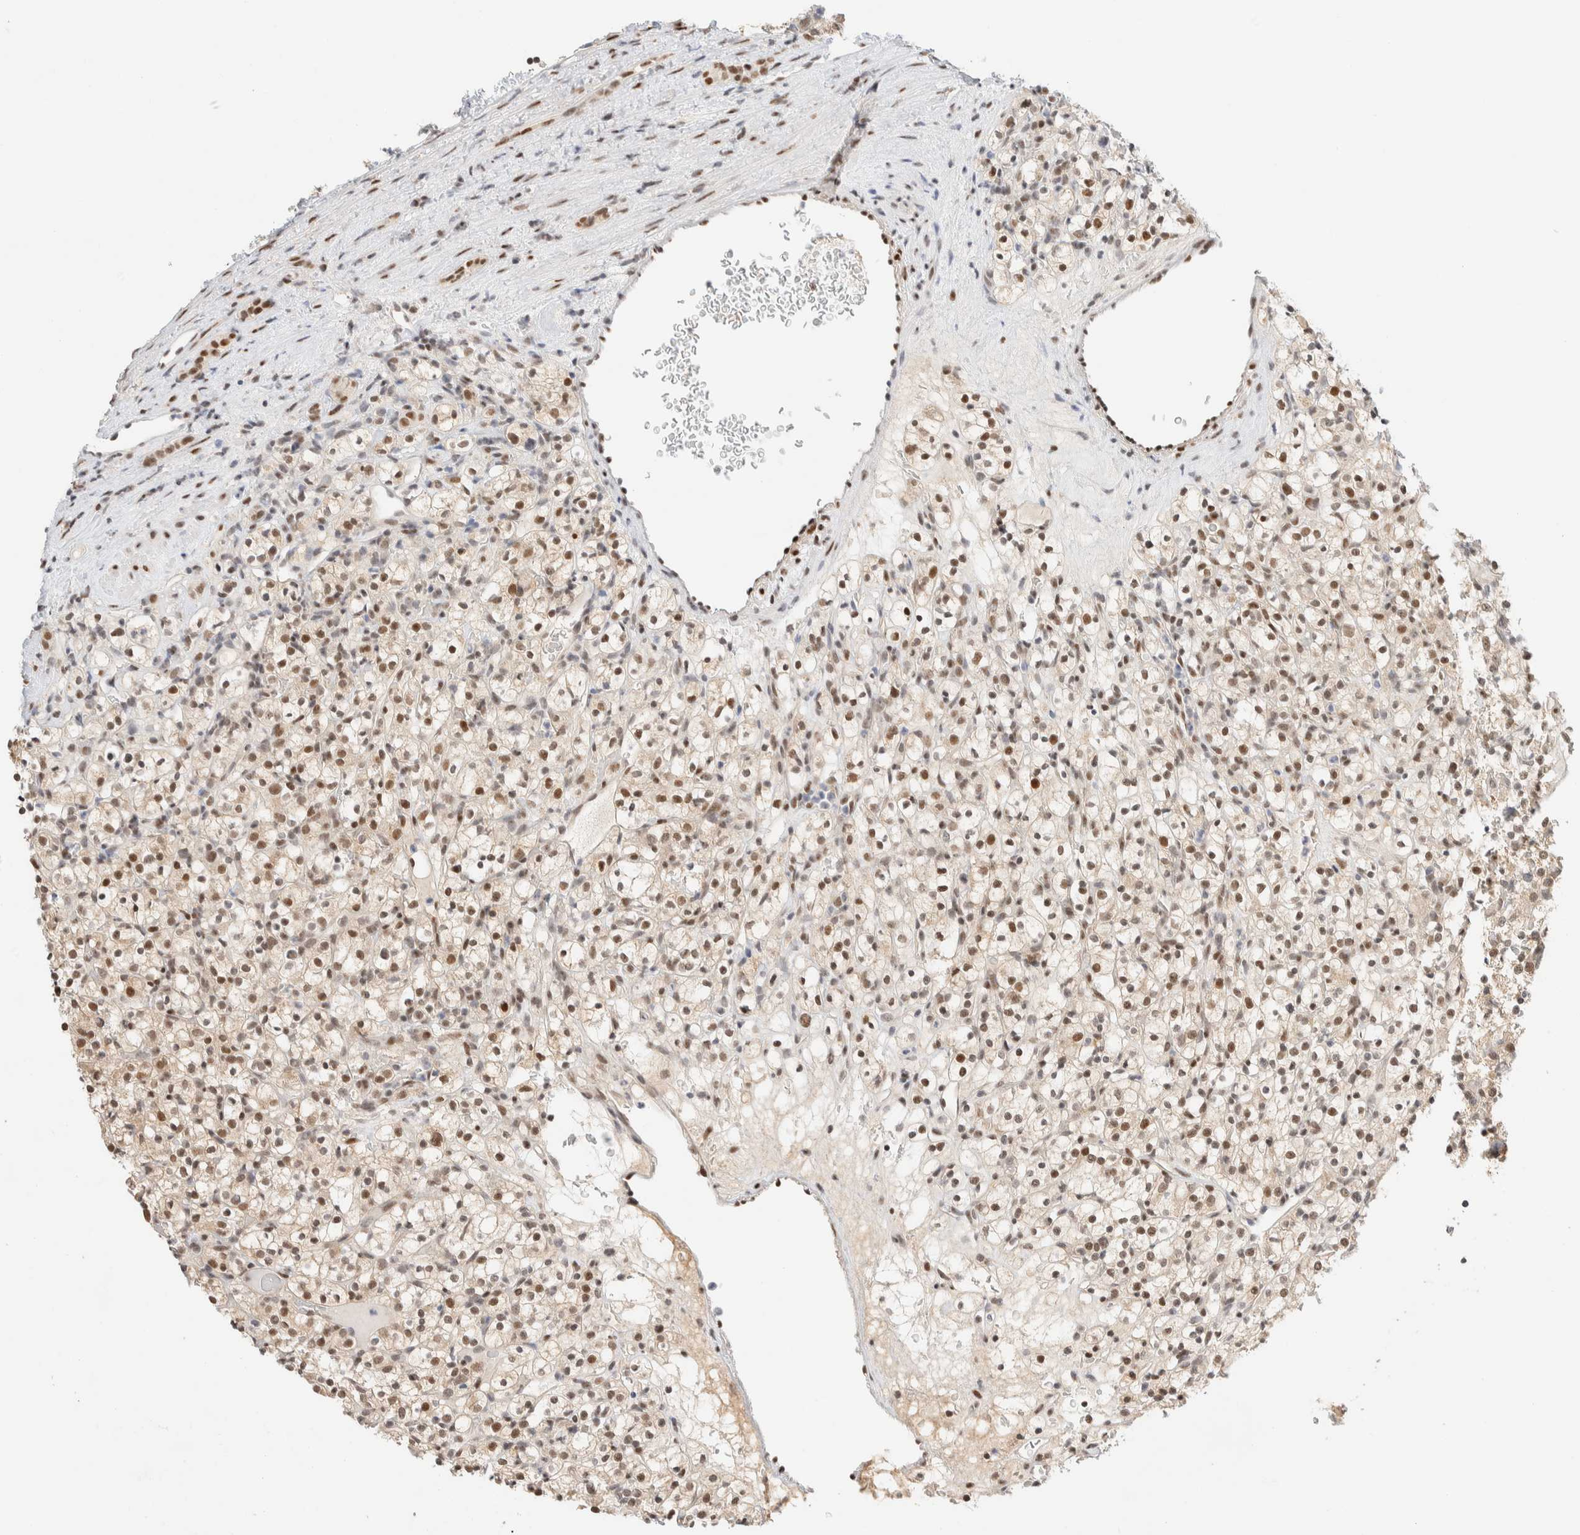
{"staining": {"intensity": "moderate", "quantity": ">75%", "location": "nuclear"}, "tissue": "renal cancer", "cell_type": "Tumor cells", "image_type": "cancer", "snomed": [{"axis": "morphology", "description": "Normal tissue, NOS"}, {"axis": "morphology", "description": "Adenocarcinoma, NOS"}, {"axis": "topography", "description": "Kidney"}], "caption": "There is medium levels of moderate nuclear positivity in tumor cells of renal cancer, as demonstrated by immunohistochemical staining (brown color).", "gene": "PYGO2", "patient": {"sex": "female", "age": 72}}